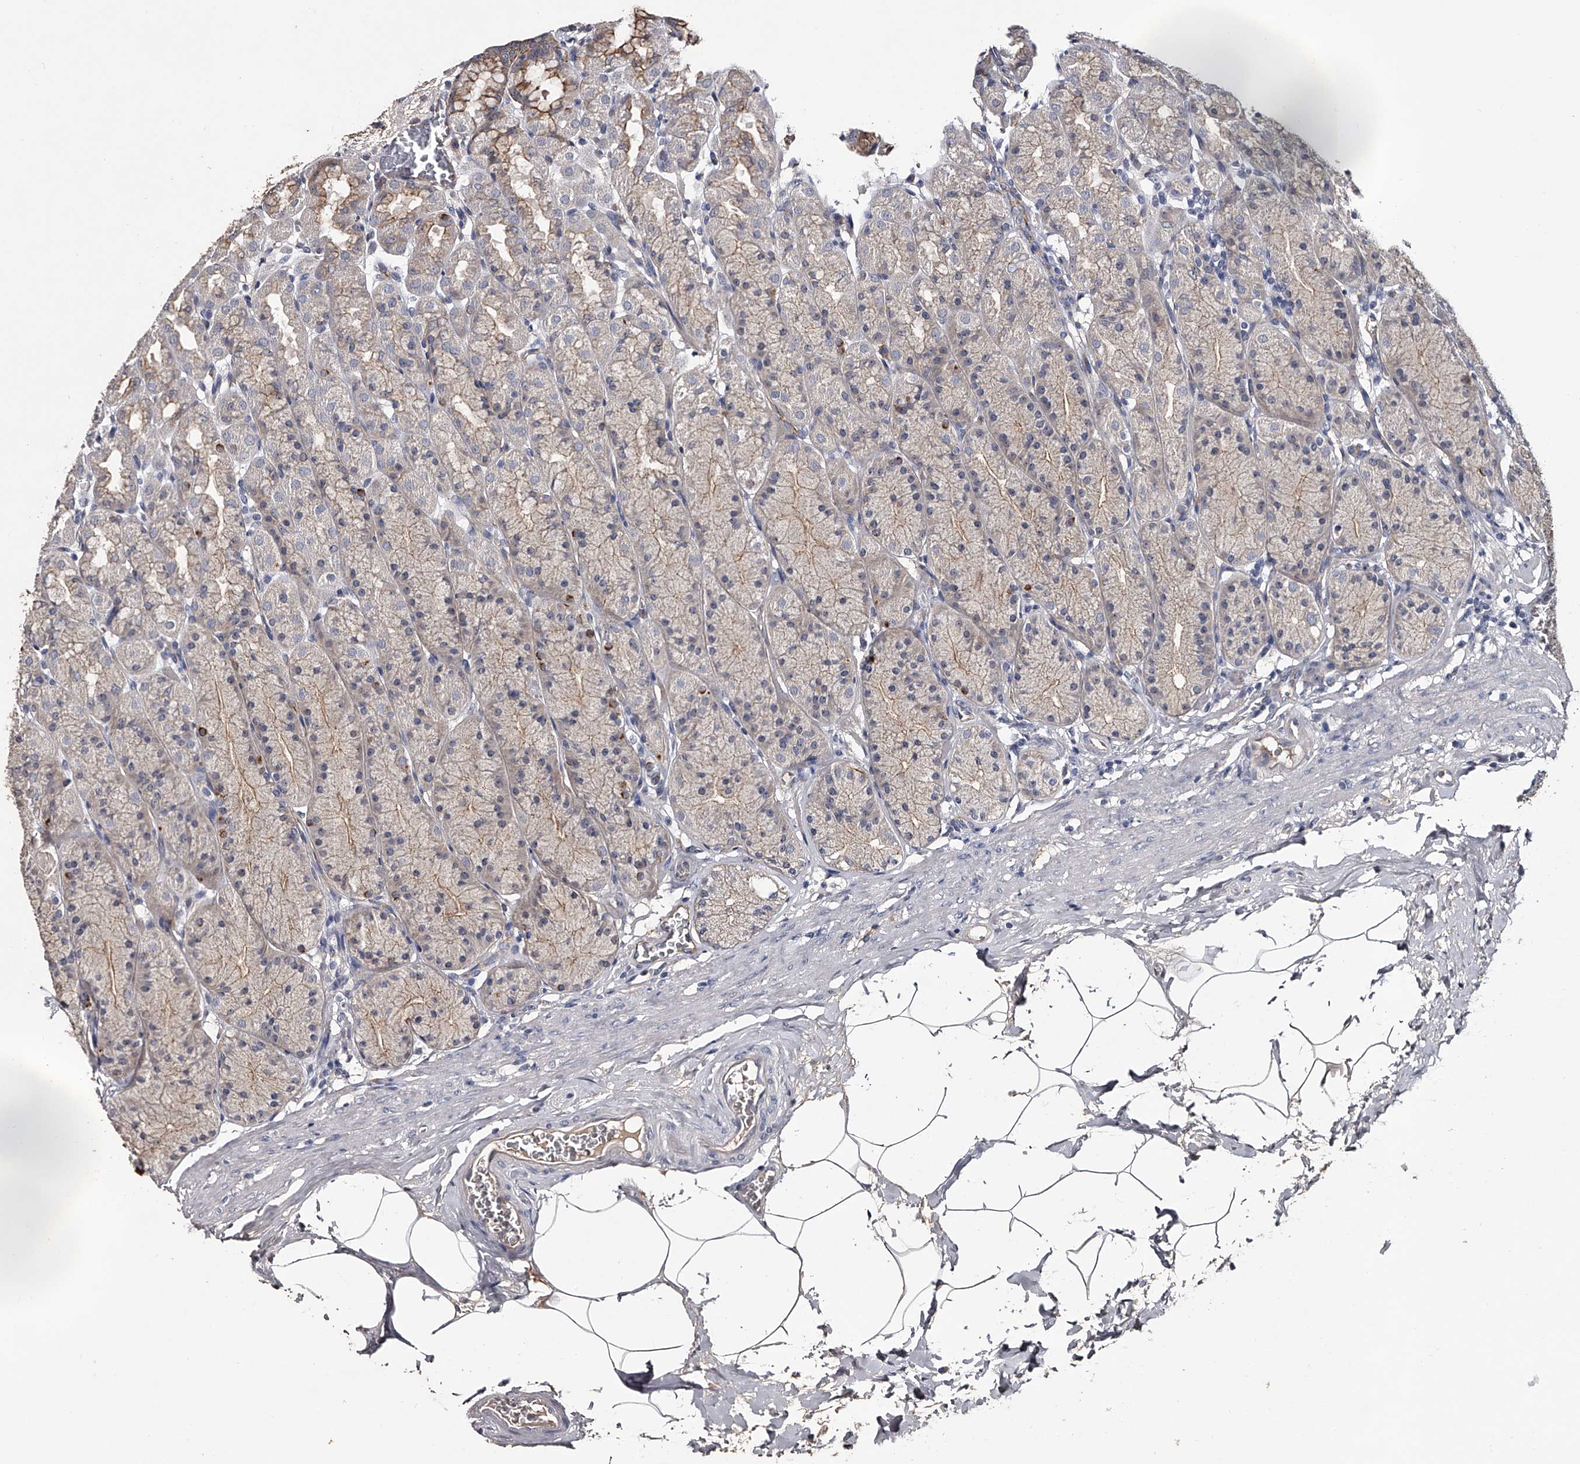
{"staining": {"intensity": "moderate", "quantity": "25%-75%", "location": "cytoplasmic/membranous"}, "tissue": "stomach", "cell_type": "Glandular cells", "image_type": "normal", "snomed": [{"axis": "morphology", "description": "Normal tissue, NOS"}, {"axis": "topography", "description": "Stomach"}], "caption": "Brown immunohistochemical staining in unremarkable human stomach reveals moderate cytoplasmic/membranous staining in about 25%-75% of glandular cells. (DAB IHC, brown staining for protein, blue staining for nuclei).", "gene": "MDN1", "patient": {"sex": "male", "age": 42}}